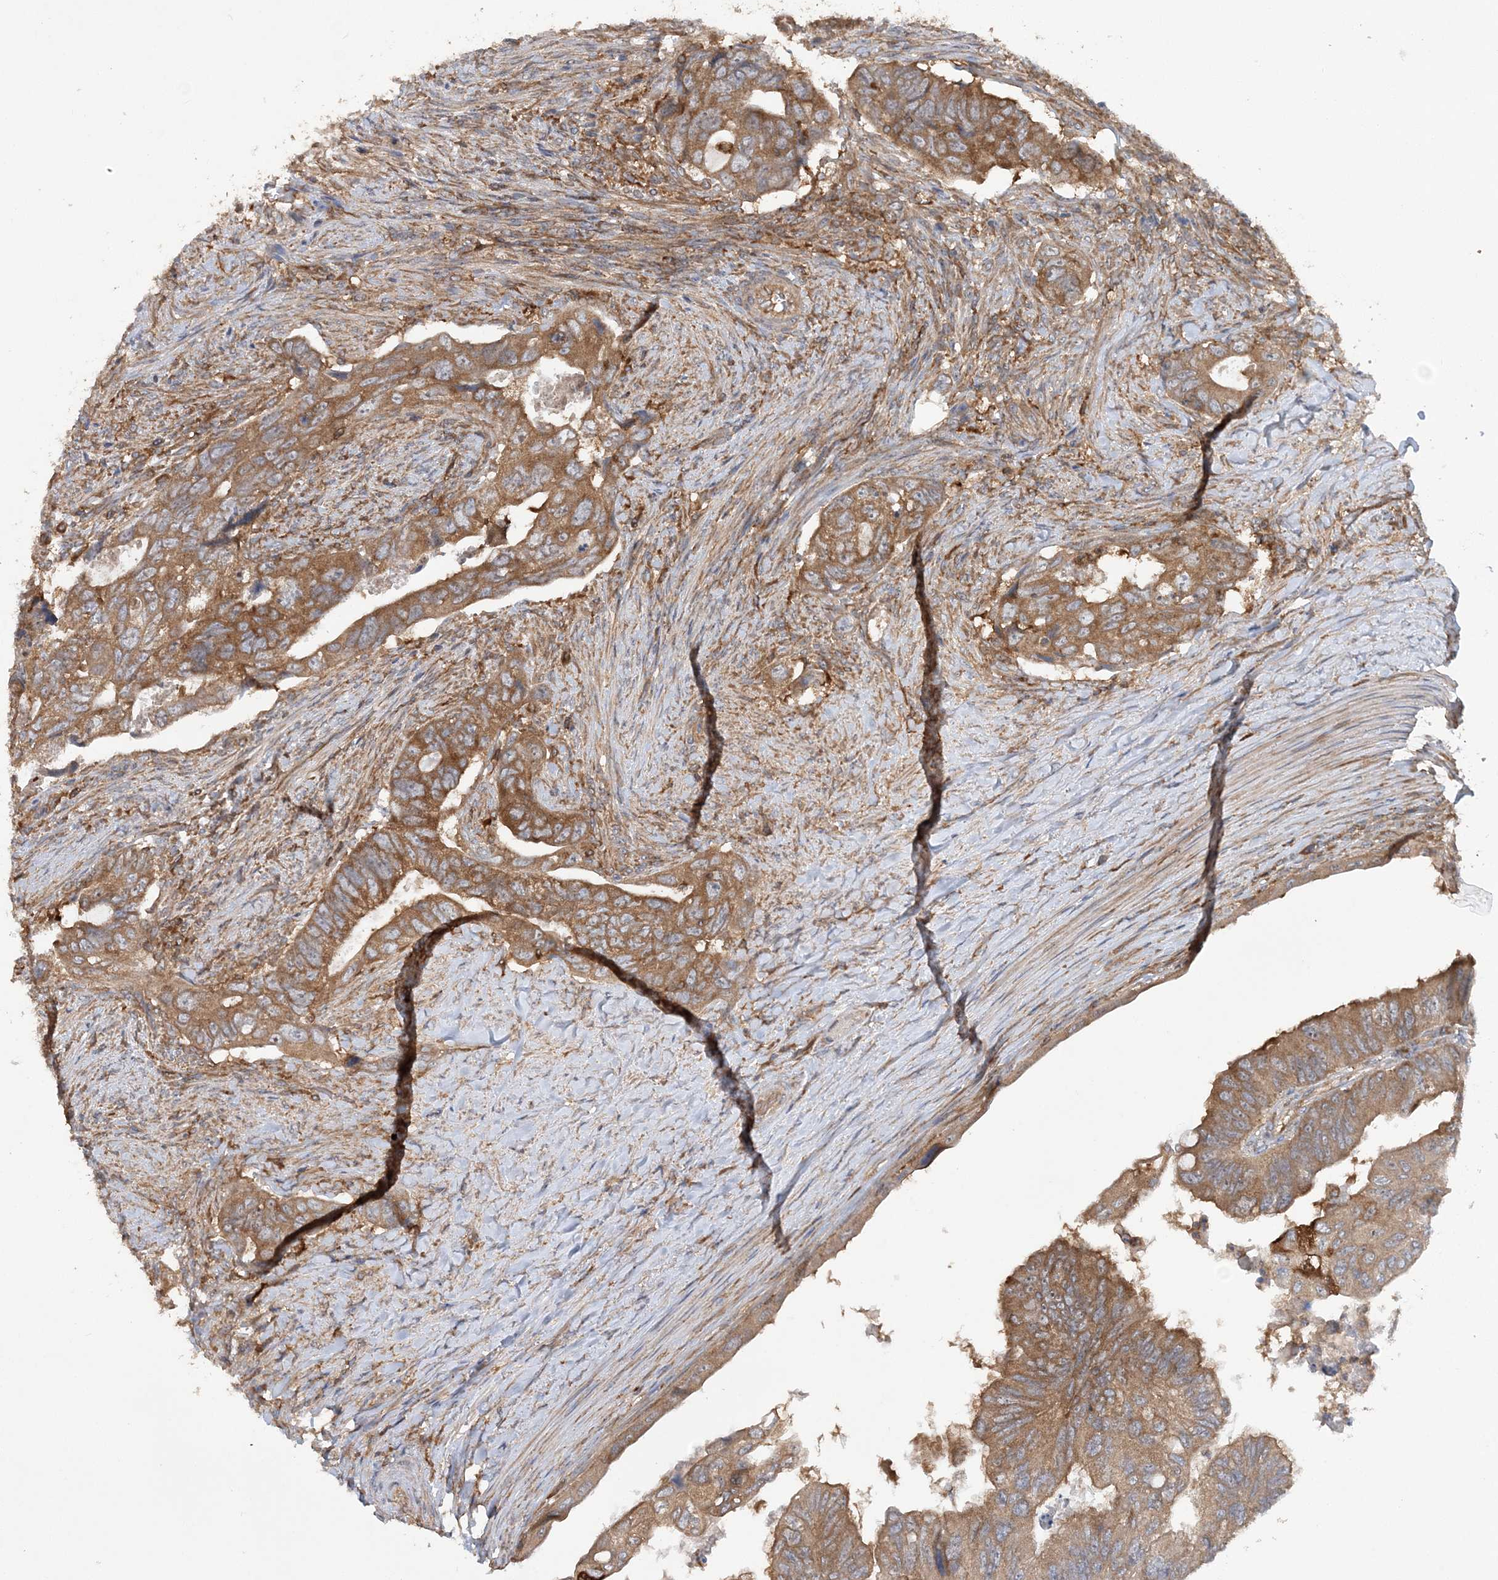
{"staining": {"intensity": "moderate", "quantity": ">75%", "location": "cytoplasmic/membranous"}, "tissue": "colorectal cancer", "cell_type": "Tumor cells", "image_type": "cancer", "snomed": [{"axis": "morphology", "description": "Adenocarcinoma, NOS"}, {"axis": "topography", "description": "Rectum"}], "caption": "Immunohistochemistry micrograph of colorectal cancer stained for a protein (brown), which demonstrates medium levels of moderate cytoplasmic/membranous expression in approximately >75% of tumor cells.", "gene": "ACAP2", "patient": {"sex": "male", "age": 63}}